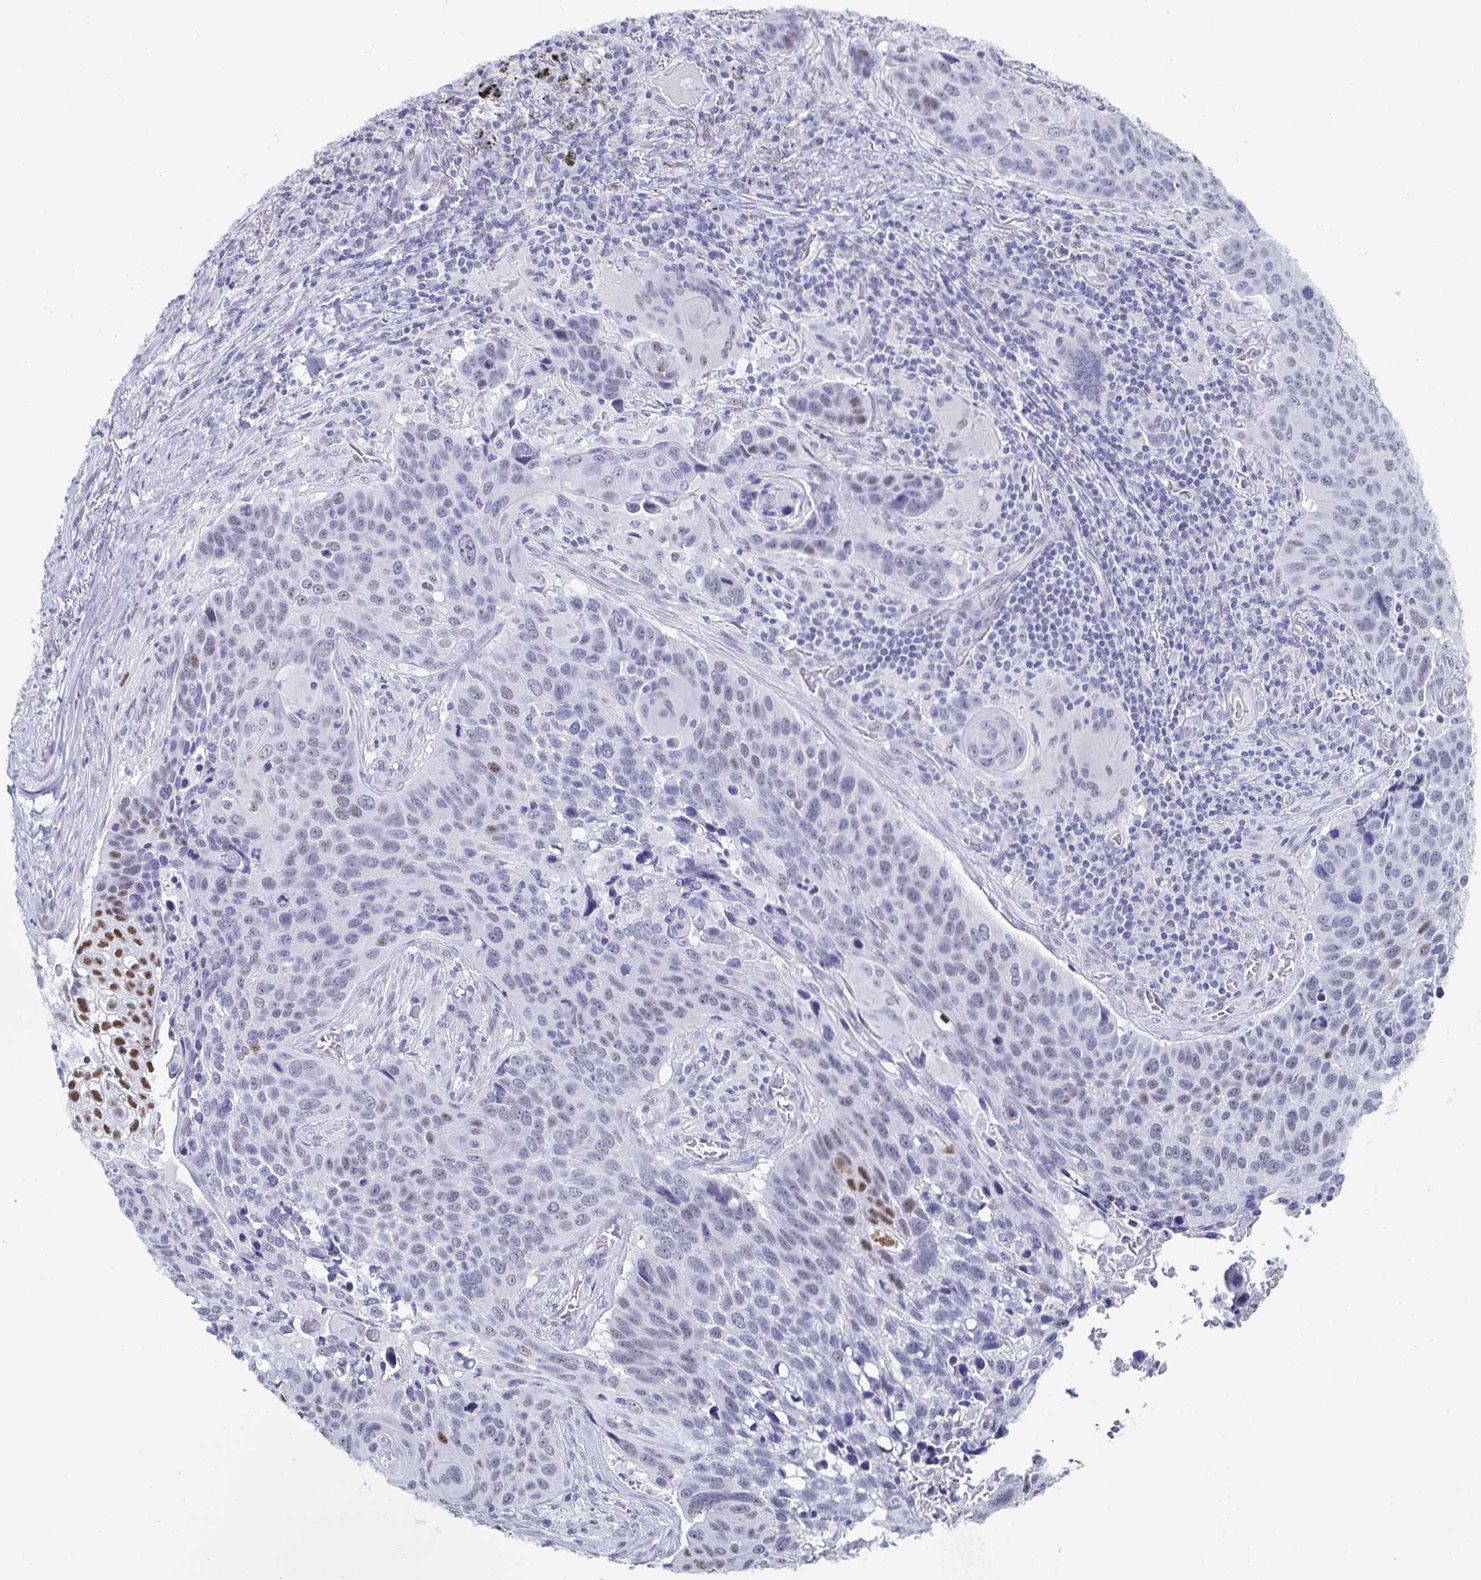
{"staining": {"intensity": "moderate", "quantity": "<25%", "location": "nuclear"}, "tissue": "lung cancer", "cell_type": "Tumor cells", "image_type": "cancer", "snomed": [{"axis": "morphology", "description": "Squamous cell carcinoma, NOS"}, {"axis": "topography", "description": "Lung"}], "caption": "IHC micrograph of neoplastic tissue: human squamous cell carcinoma (lung) stained using IHC reveals low levels of moderate protein expression localized specifically in the nuclear of tumor cells, appearing as a nuclear brown color.", "gene": "DDX39B", "patient": {"sex": "male", "age": 68}}